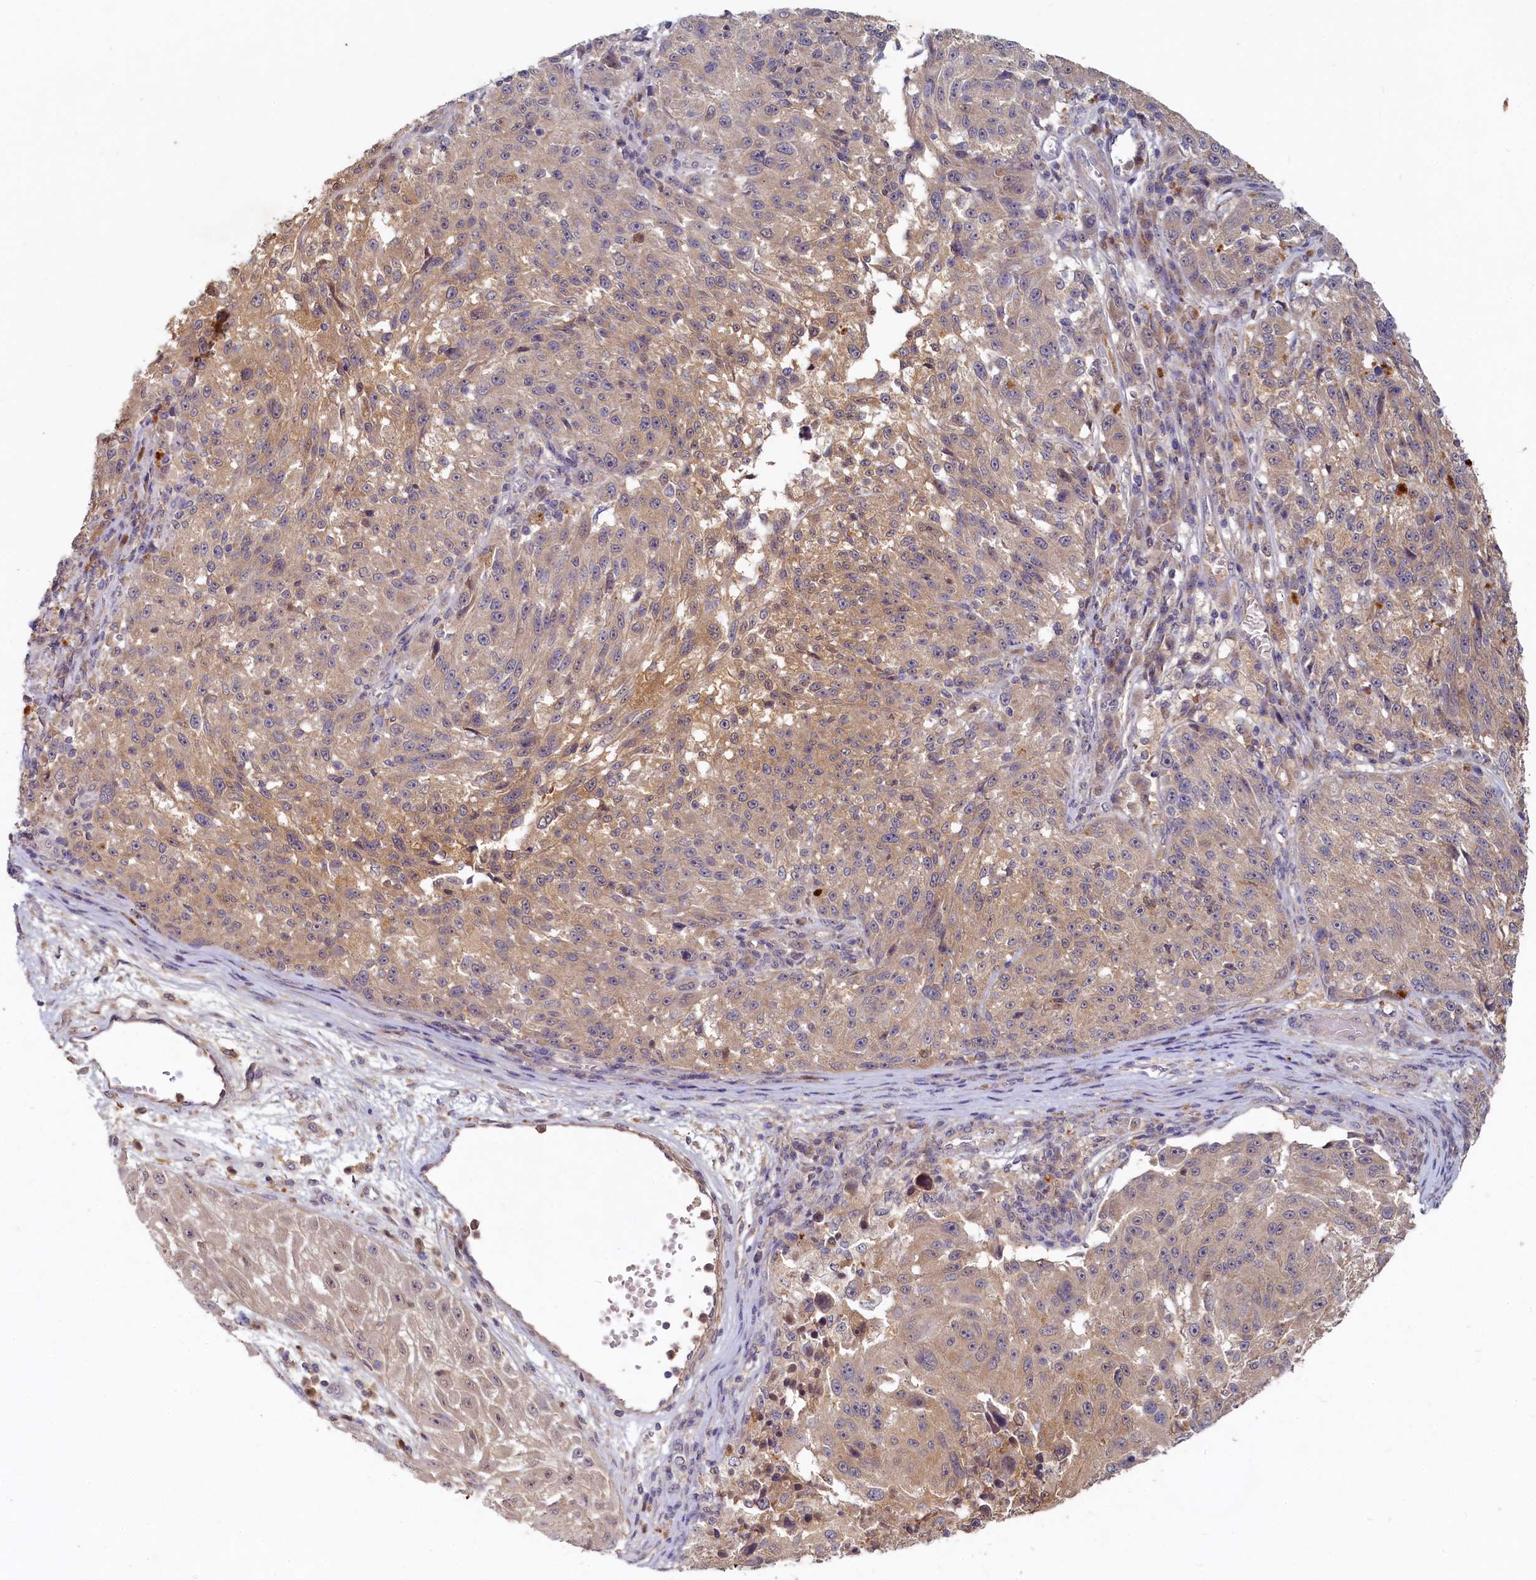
{"staining": {"intensity": "weak", "quantity": ">75%", "location": "cytoplasmic/membranous"}, "tissue": "melanoma", "cell_type": "Tumor cells", "image_type": "cancer", "snomed": [{"axis": "morphology", "description": "Malignant melanoma, NOS"}, {"axis": "topography", "description": "Skin"}], "caption": "The immunohistochemical stain highlights weak cytoplasmic/membranous positivity in tumor cells of malignant melanoma tissue.", "gene": "HERC3", "patient": {"sex": "male", "age": 53}}